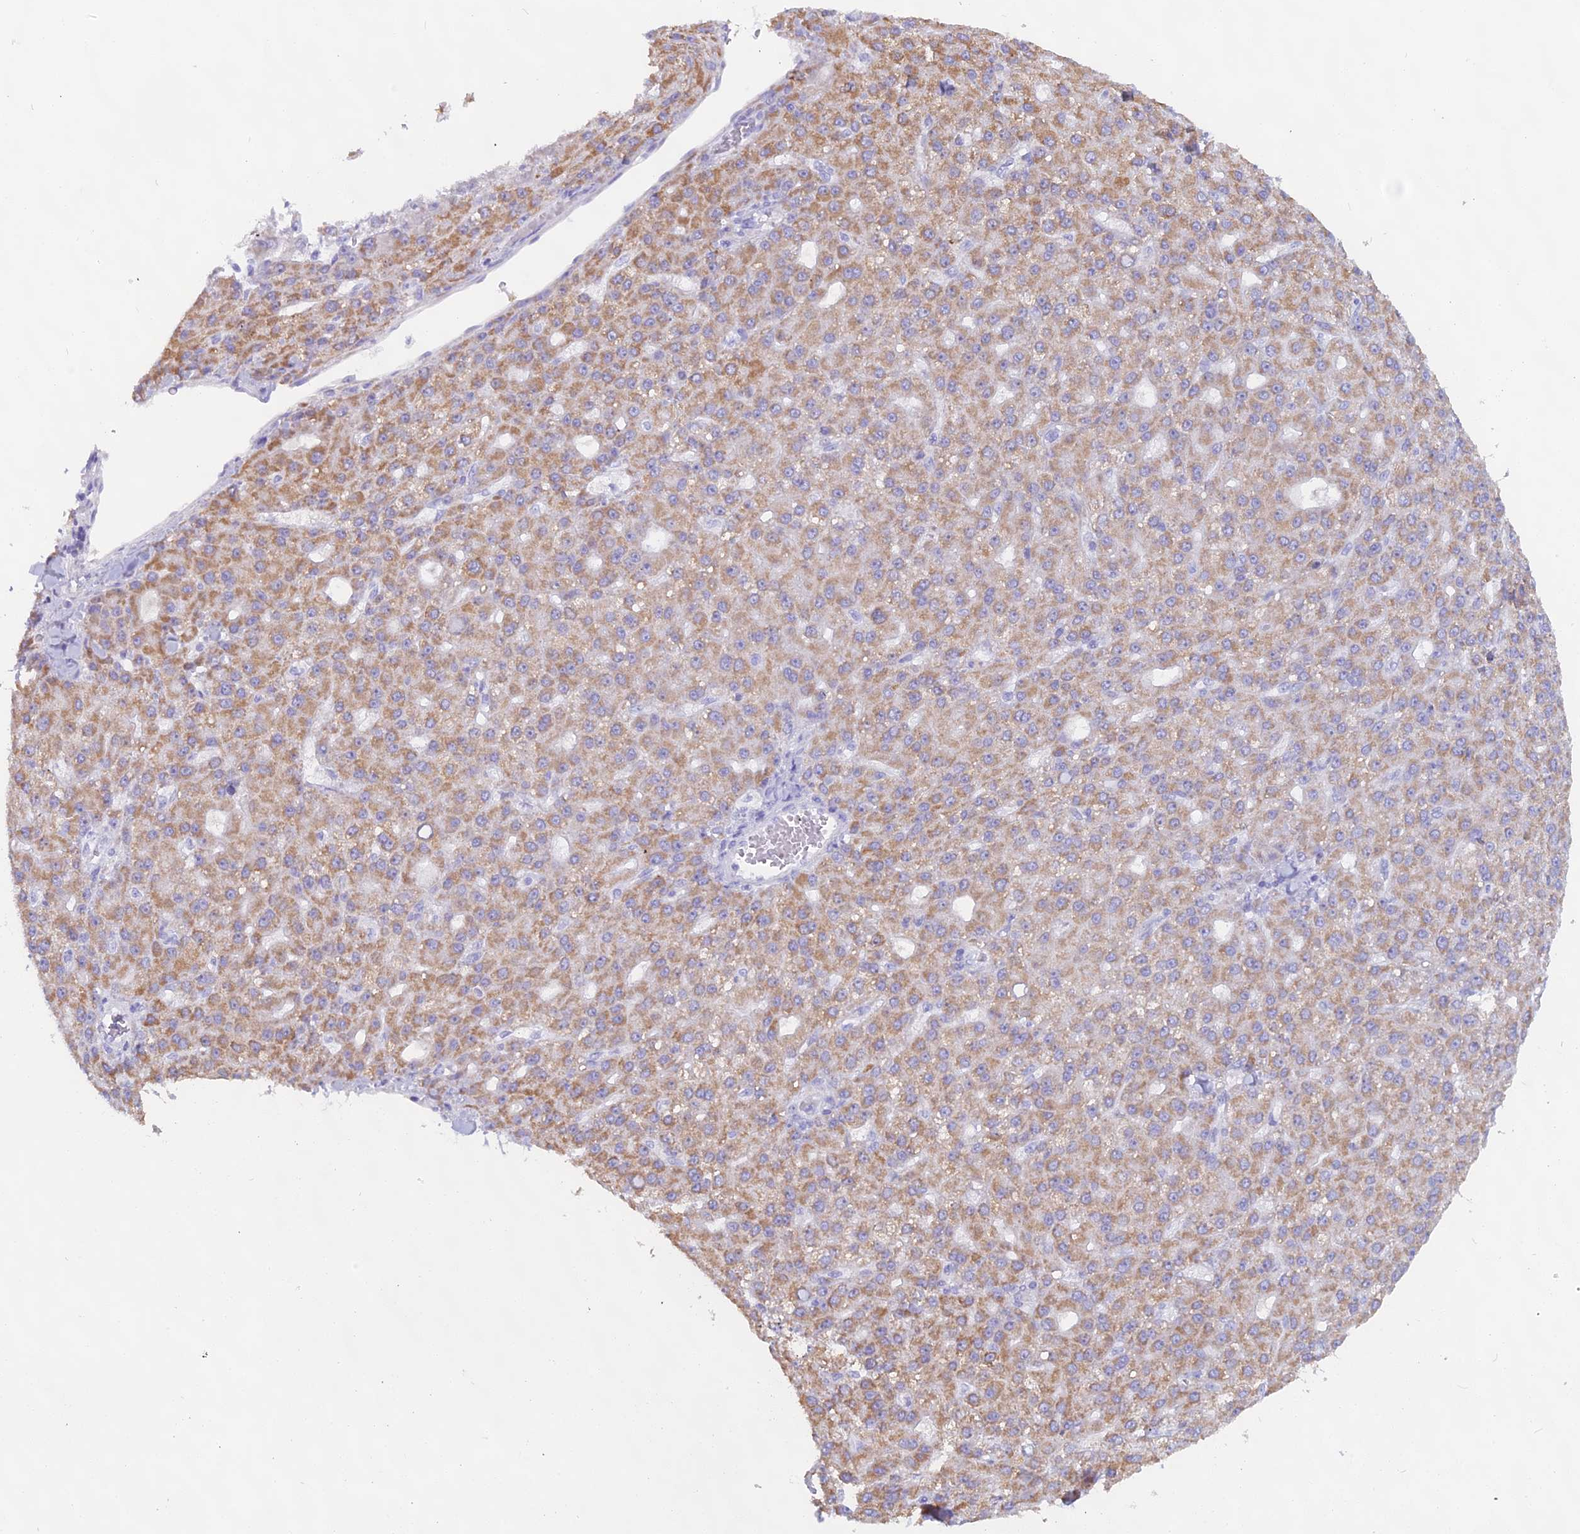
{"staining": {"intensity": "moderate", "quantity": ">75%", "location": "cytoplasmic/membranous"}, "tissue": "liver cancer", "cell_type": "Tumor cells", "image_type": "cancer", "snomed": [{"axis": "morphology", "description": "Carcinoma, Hepatocellular, NOS"}, {"axis": "topography", "description": "Liver"}], "caption": "About >75% of tumor cells in human liver cancer (hepatocellular carcinoma) exhibit moderate cytoplasmic/membranous protein staining as visualized by brown immunohistochemical staining.", "gene": "CGB2", "patient": {"sex": "male", "age": 67}}